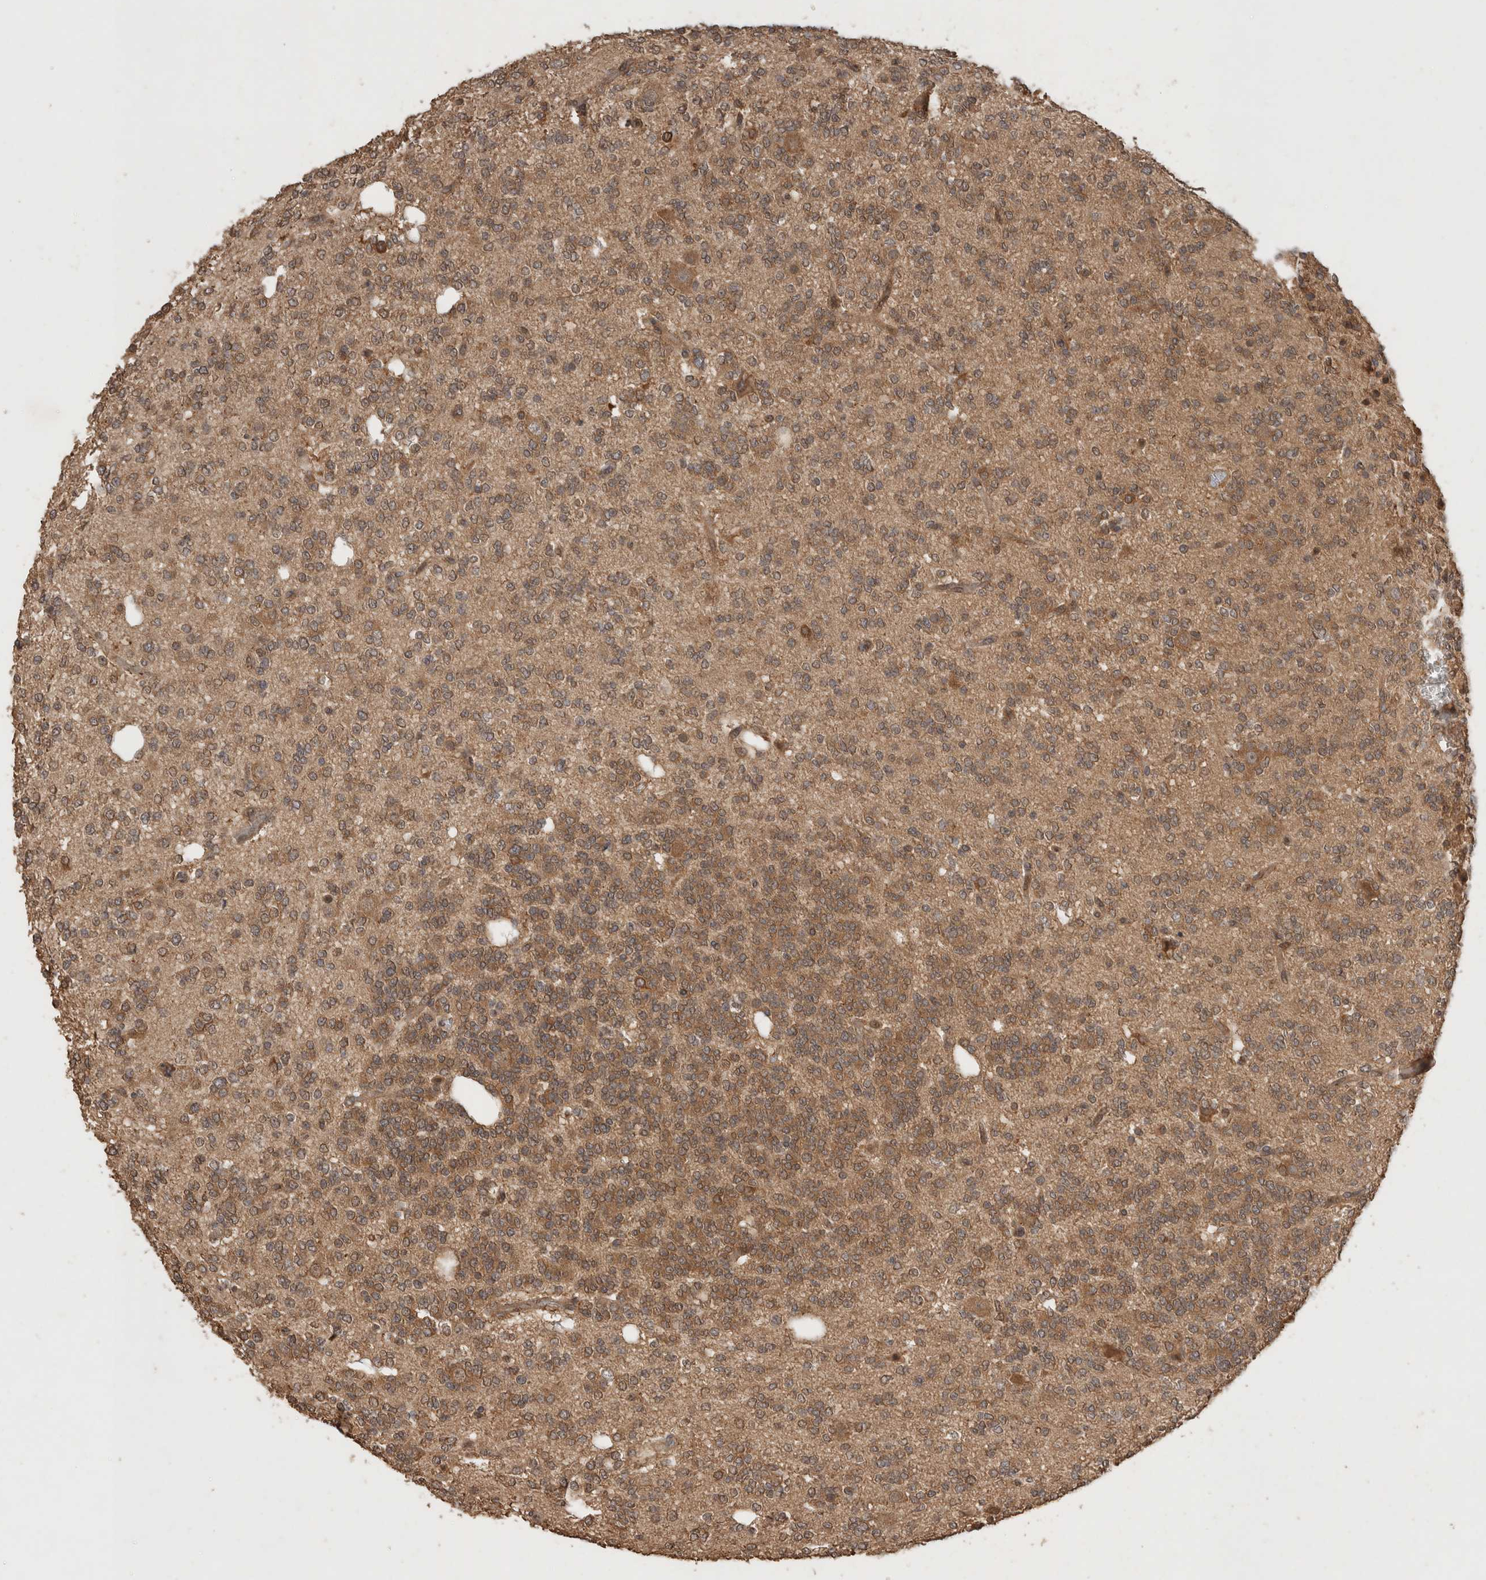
{"staining": {"intensity": "moderate", "quantity": "25%-75%", "location": "cytoplasmic/membranous"}, "tissue": "glioma", "cell_type": "Tumor cells", "image_type": "cancer", "snomed": [{"axis": "morphology", "description": "Glioma, malignant, Low grade"}, {"axis": "topography", "description": "Brain"}], "caption": "Moderate cytoplasmic/membranous protein staining is identified in approximately 25%-75% of tumor cells in glioma.", "gene": "OTUD7B", "patient": {"sex": "male", "age": 38}}